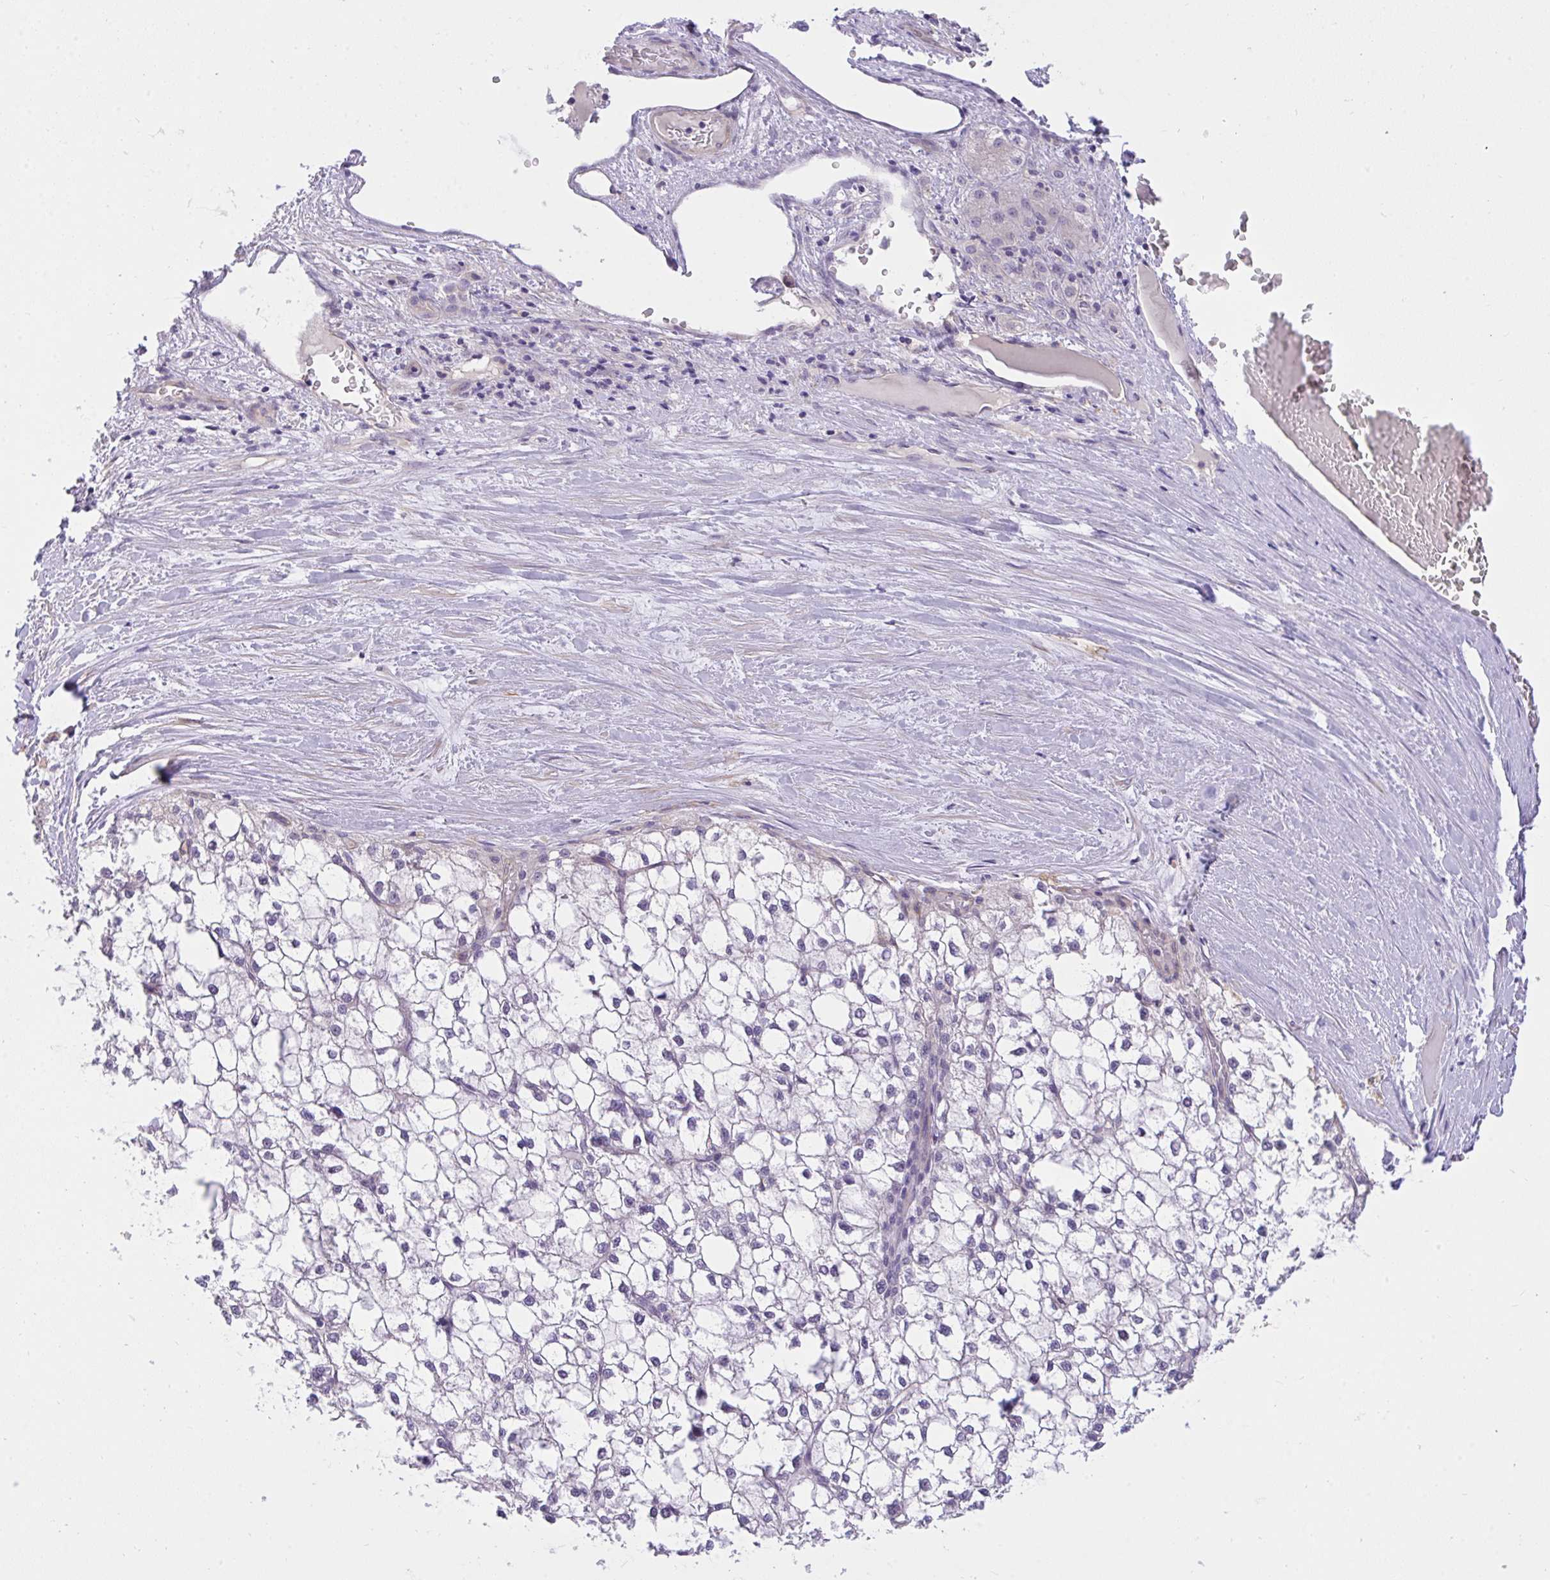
{"staining": {"intensity": "negative", "quantity": "none", "location": "none"}, "tissue": "liver cancer", "cell_type": "Tumor cells", "image_type": "cancer", "snomed": [{"axis": "morphology", "description": "Carcinoma, Hepatocellular, NOS"}, {"axis": "topography", "description": "Liver"}], "caption": "An image of human liver cancer (hepatocellular carcinoma) is negative for staining in tumor cells. The staining was performed using DAB to visualize the protein expression in brown, while the nuclei were stained in blue with hematoxylin (Magnification: 20x).", "gene": "TLN2", "patient": {"sex": "female", "age": 43}}